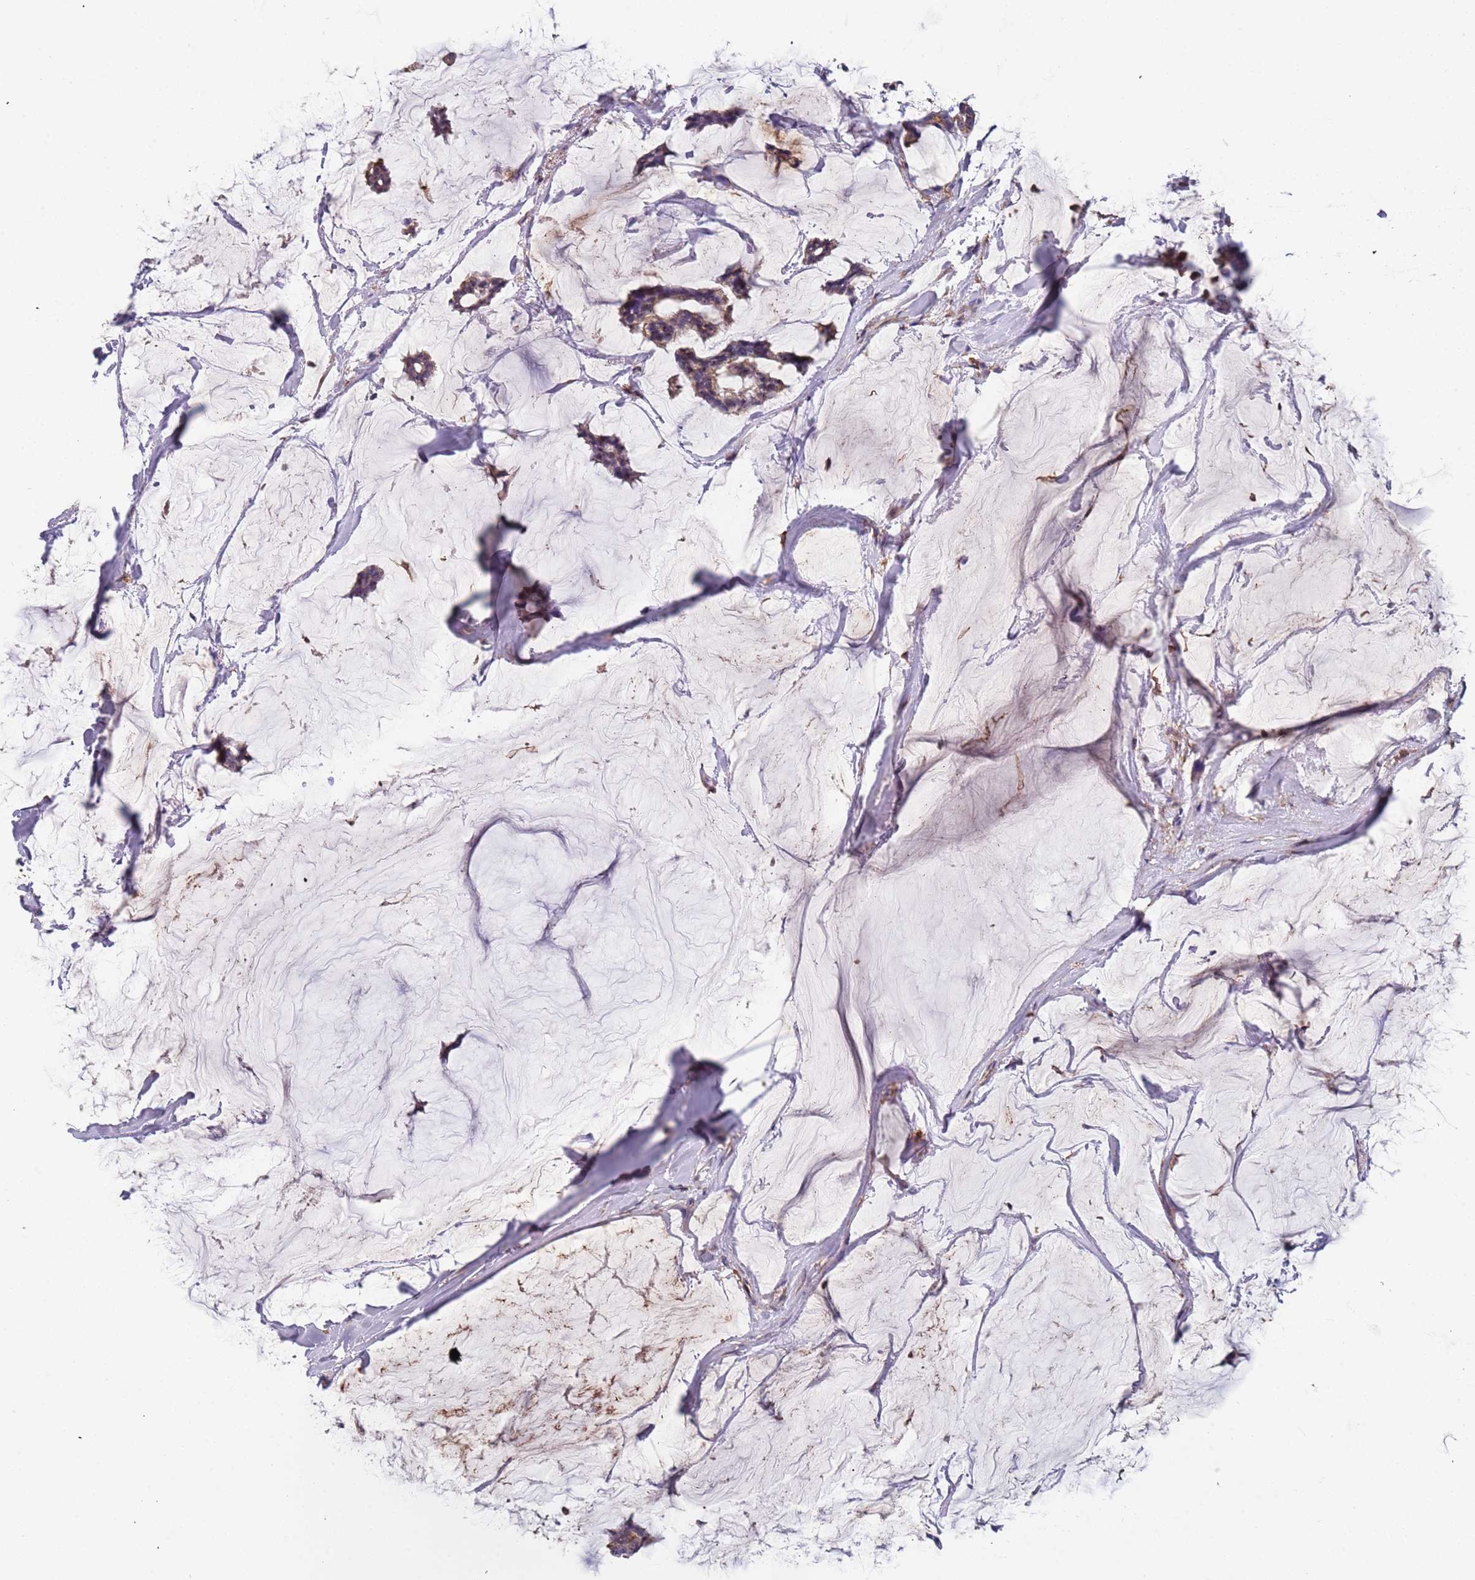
{"staining": {"intensity": "weak", "quantity": ">75%", "location": "cytoplasmic/membranous"}, "tissue": "breast cancer", "cell_type": "Tumor cells", "image_type": "cancer", "snomed": [{"axis": "morphology", "description": "Duct carcinoma"}, {"axis": "topography", "description": "Breast"}], "caption": "DAB (3,3'-diaminobenzidine) immunohistochemical staining of human breast cancer demonstrates weak cytoplasmic/membranous protein expression in approximately >75% of tumor cells. (Brightfield microscopy of DAB IHC at high magnification).", "gene": "SYT4", "patient": {"sex": "female", "age": 93}}